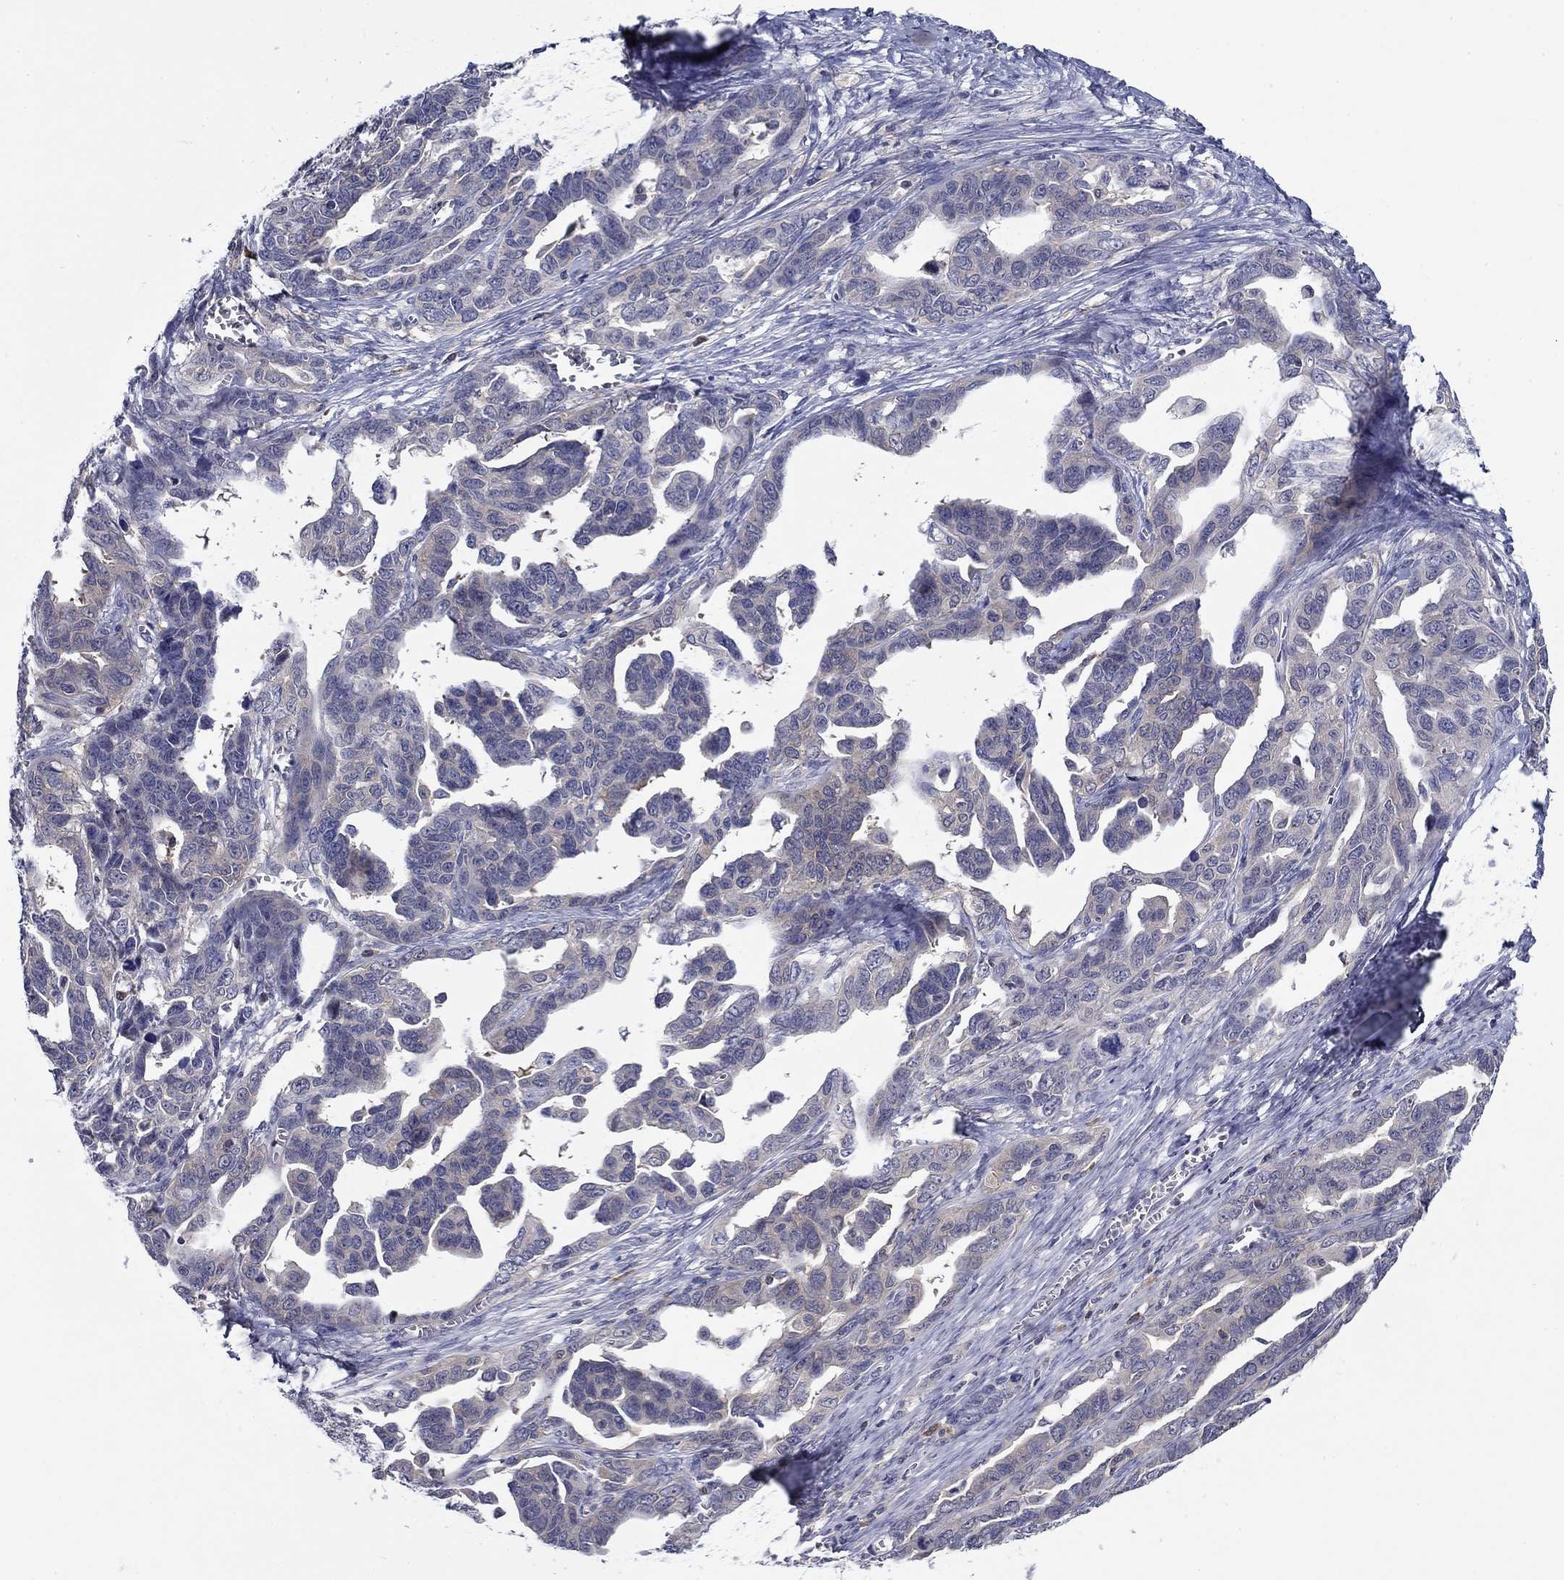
{"staining": {"intensity": "weak", "quantity": "<25%", "location": "cytoplasmic/membranous"}, "tissue": "ovarian cancer", "cell_type": "Tumor cells", "image_type": "cancer", "snomed": [{"axis": "morphology", "description": "Cystadenocarcinoma, serous, NOS"}, {"axis": "topography", "description": "Ovary"}], "caption": "Micrograph shows no significant protein positivity in tumor cells of ovarian serous cystadenocarcinoma.", "gene": "POU2F2", "patient": {"sex": "female", "age": 69}}